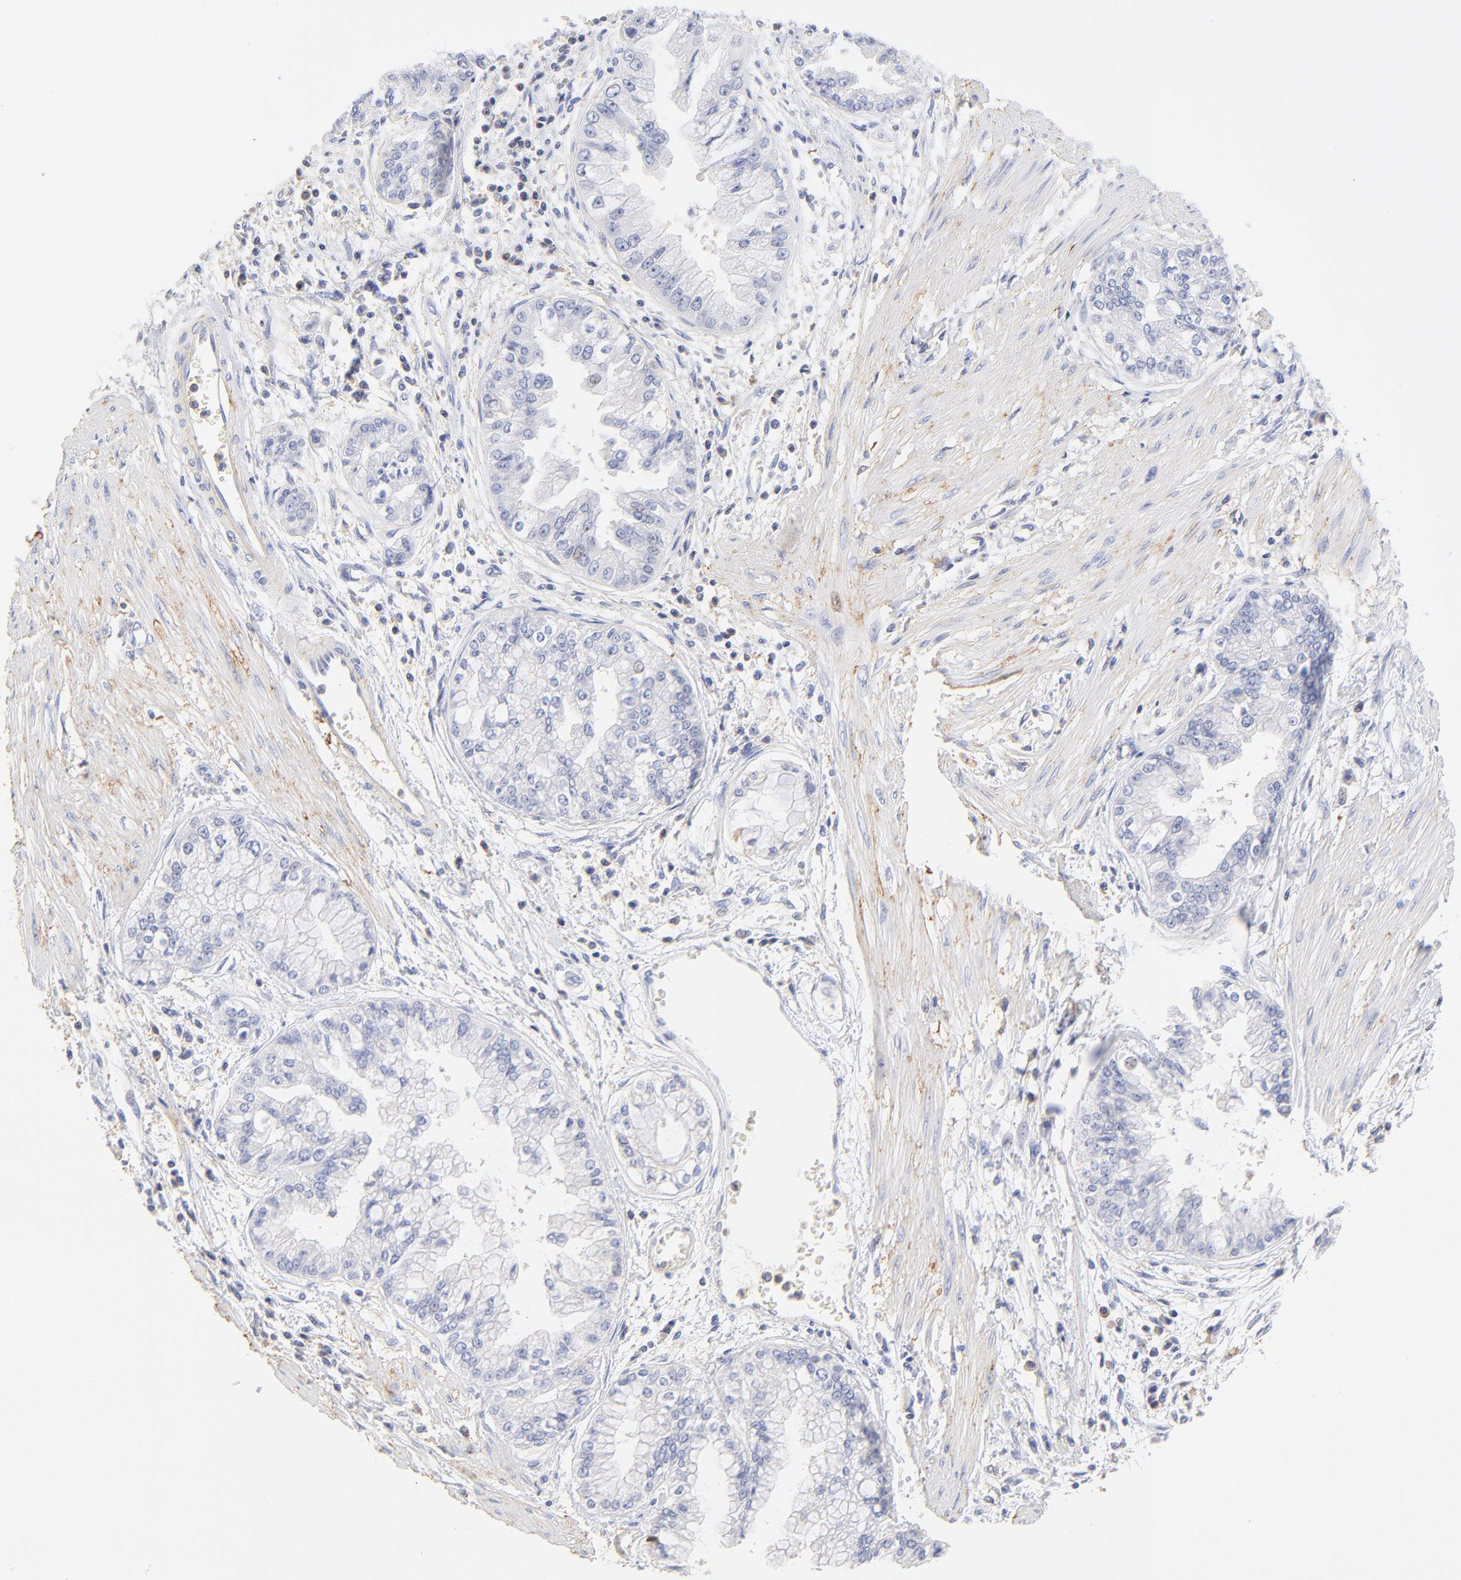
{"staining": {"intensity": "negative", "quantity": "none", "location": "none"}, "tissue": "liver cancer", "cell_type": "Tumor cells", "image_type": "cancer", "snomed": [{"axis": "morphology", "description": "Cholangiocarcinoma"}, {"axis": "topography", "description": "Liver"}], "caption": "Immunohistochemistry (IHC) of human liver cancer reveals no staining in tumor cells.", "gene": "MDGA2", "patient": {"sex": "female", "age": 79}}